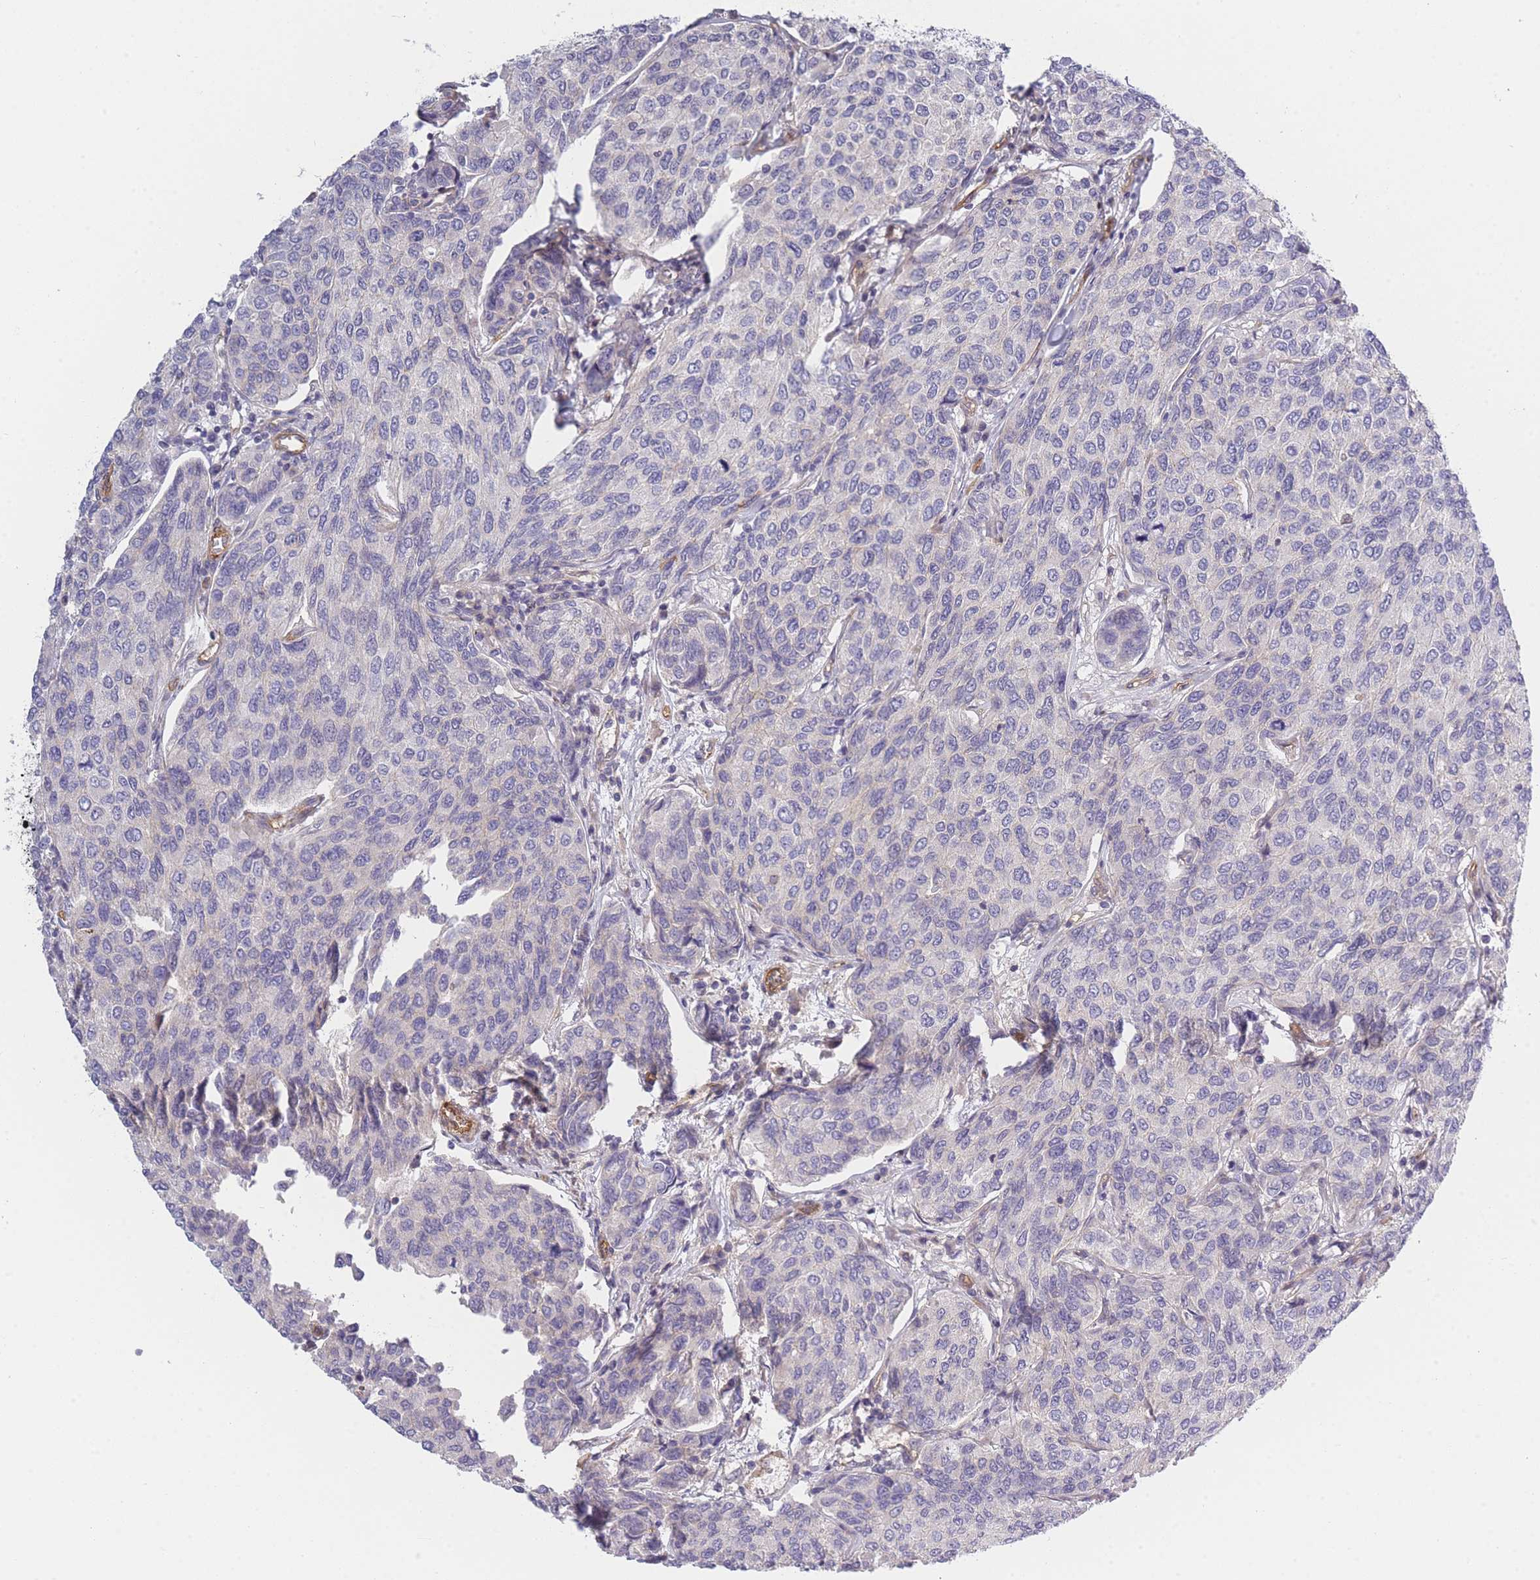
{"staining": {"intensity": "negative", "quantity": "none", "location": "none"}, "tissue": "breast cancer", "cell_type": "Tumor cells", "image_type": "cancer", "snomed": [{"axis": "morphology", "description": "Duct carcinoma"}, {"axis": "topography", "description": "Breast"}], "caption": "Immunohistochemistry (IHC) image of human breast cancer (intraductal carcinoma) stained for a protein (brown), which demonstrates no expression in tumor cells.", "gene": "SLC7A6", "patient": {"sex": "female", "age": 55}}